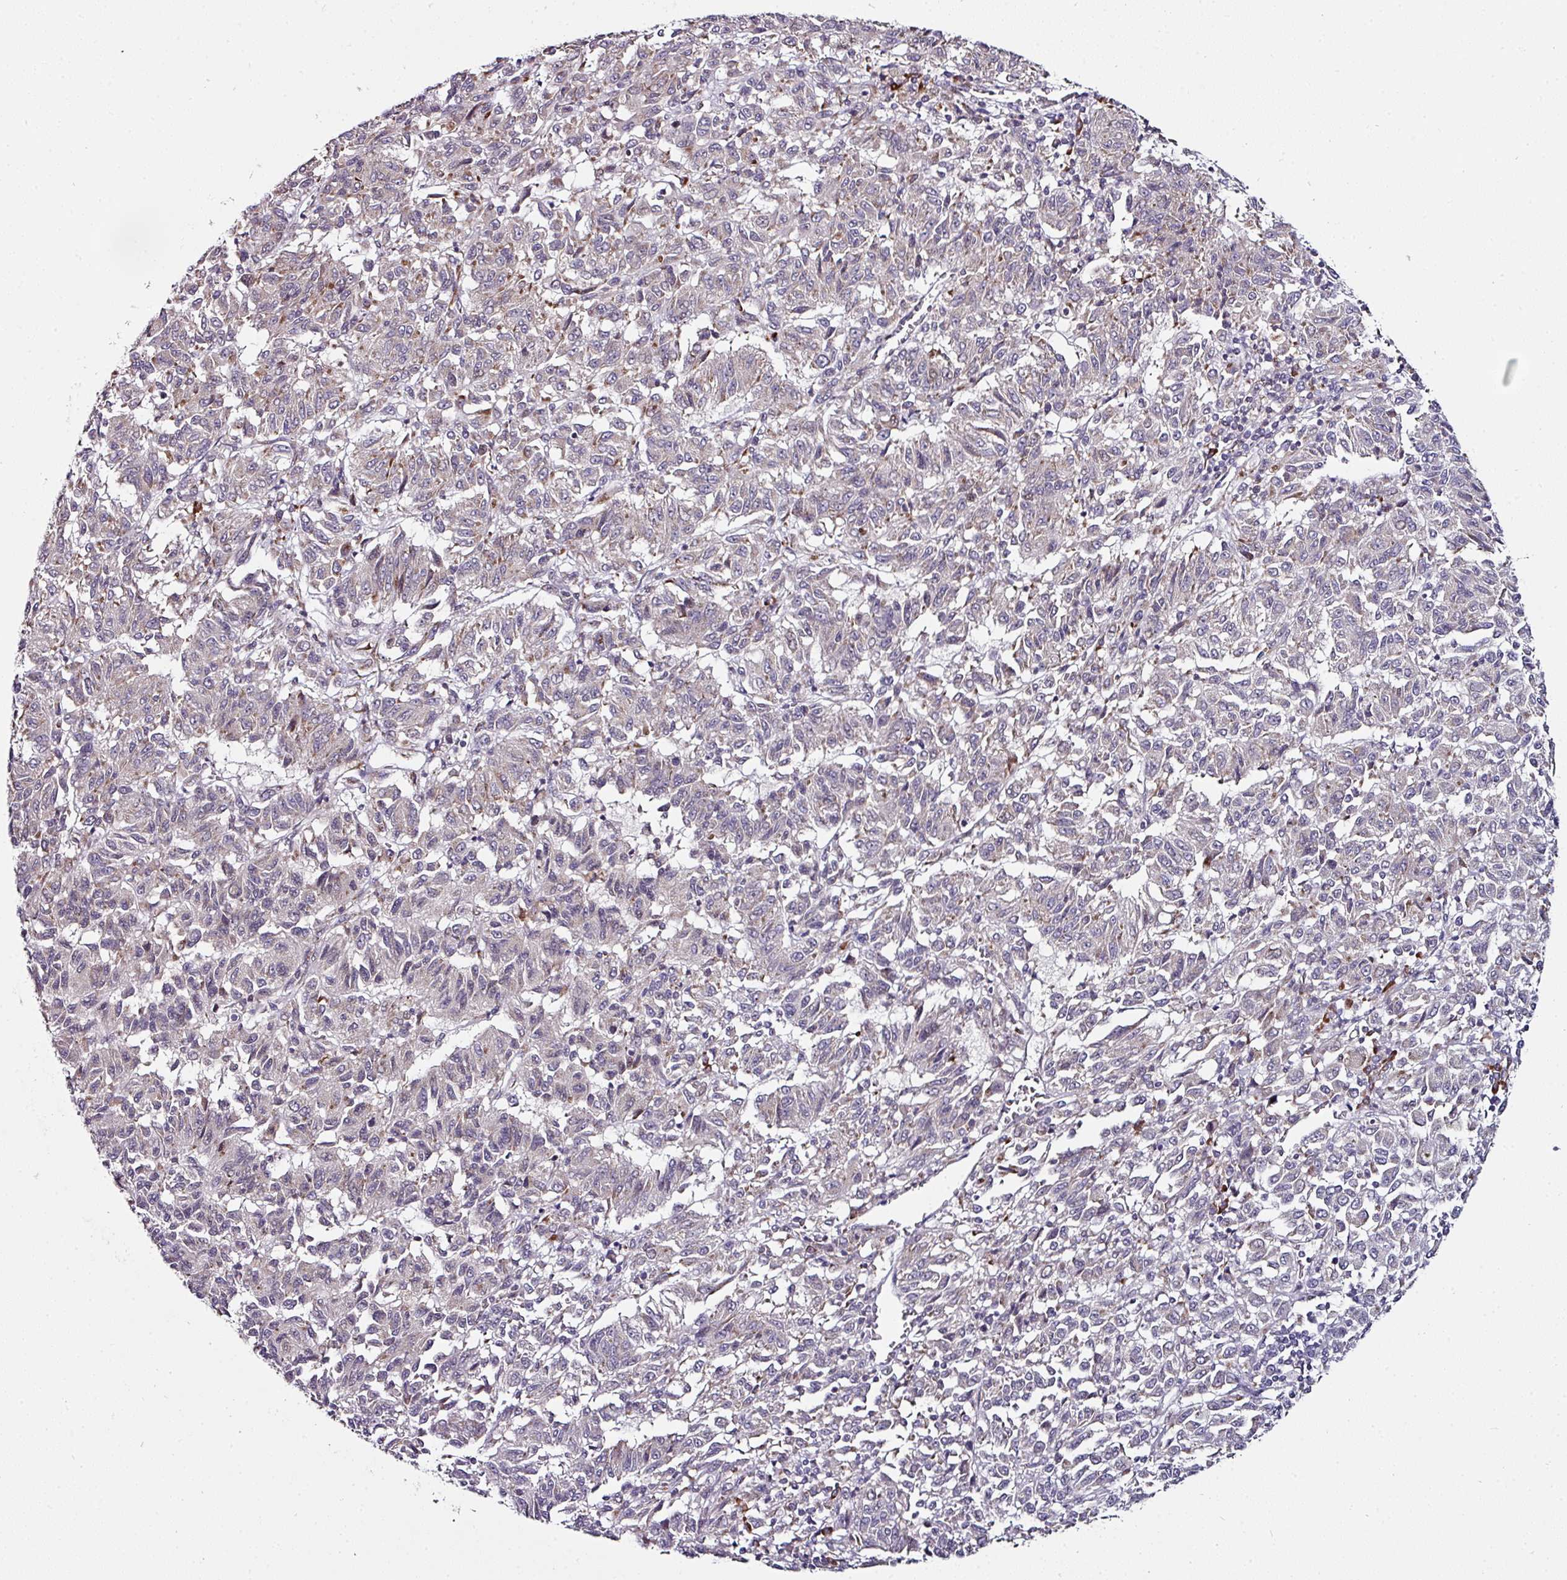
{"staining": {"intensity": "negative", "quantity": "none", "location": "none"}, "tissue": "melanoma", "cell_type": "Tumor cells", "image_type": "cancer", "snomed": [{"axis": "morphology", "description": "Malignant melanoma, Metastatic site"}, {"axis": "topography", "description": "Lung"}], "caption": "There is no significant positivity in tumor cells of malignant melanoma (metastatic site).", "gene": "APOLD1", "patient": {"sex": "male", "age": 64}}